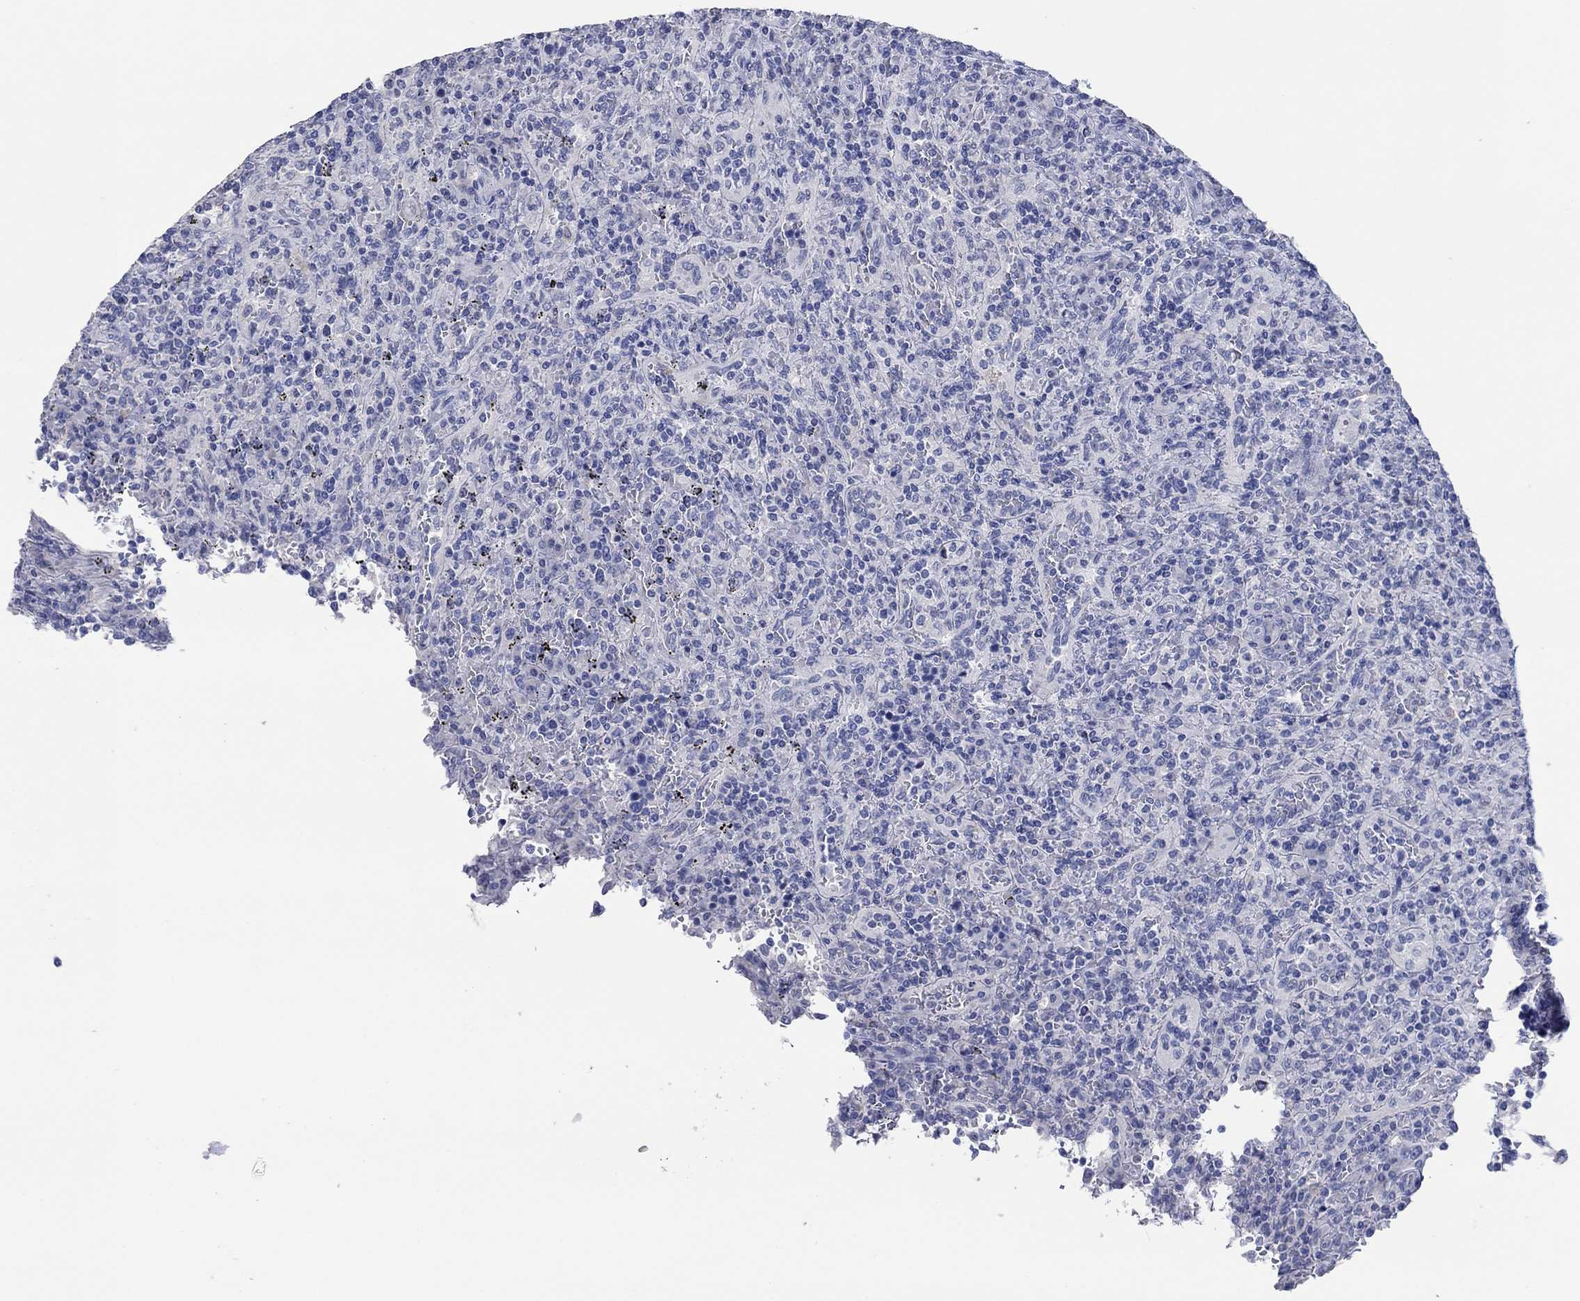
{"staining": {"intensity": "negative", "quantity": "none", "location": "none"}, "tissue": "lymphoma", "cell_type": "Tumor cells", "image_type": "cancer", "snomed": [{"axis": "morphology", "description": "Malignant lymphoma, non-Hodgkin's type, Low grade"}, {"axis": "topography", "description": "Spleen"}], "caption": "Lymphoma was stained to show a protein in brown. There is no significant positivity in tumor cells.", "gene": "POU5F1", "patient": {"sex": "male", "age": 62}}